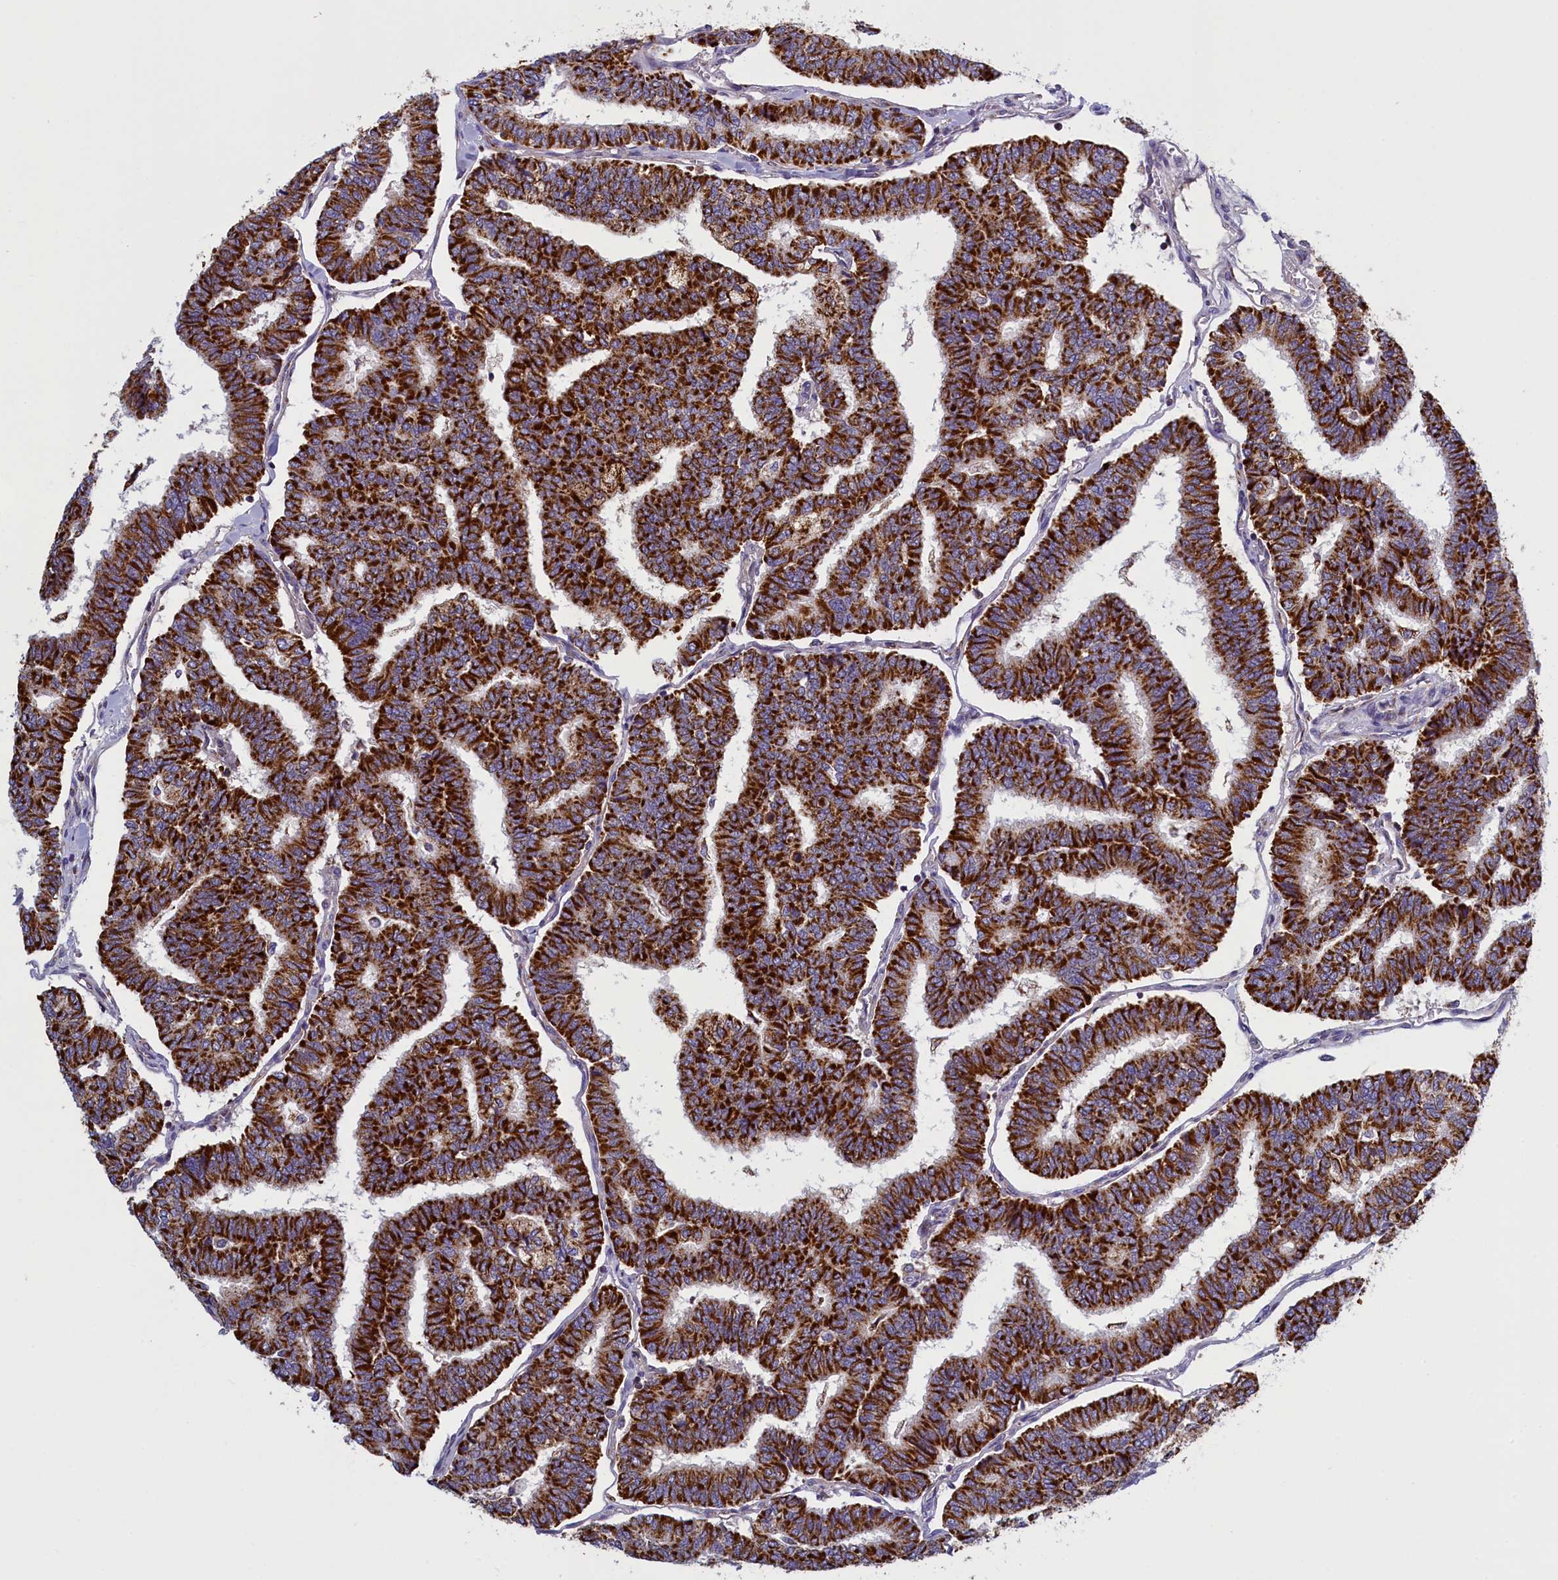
{"staining": {"intensity": "strong", "quantity": ">75%", "location": "cytoplasmic/membranous"}, "tissue": "thyroid cancer", "cell_type": "Tumor cells", "image_type": "cancer", "snomed": [{"axis": "morphology", "description": "Papillary adenocarcinoma, NOS"}, {"axis": "topography", "description": "Thyroid gland"}], "caption": "Tumor cells show strong cytoplasmic/membranous staining in about >75% of cells in papillary adenocarcinoma (thyroid). (DAB IHC, brown staining for protein, blue staining for nuclei).", "gene": "IFT122", "patient": {"sex": "female", "age": 35}}